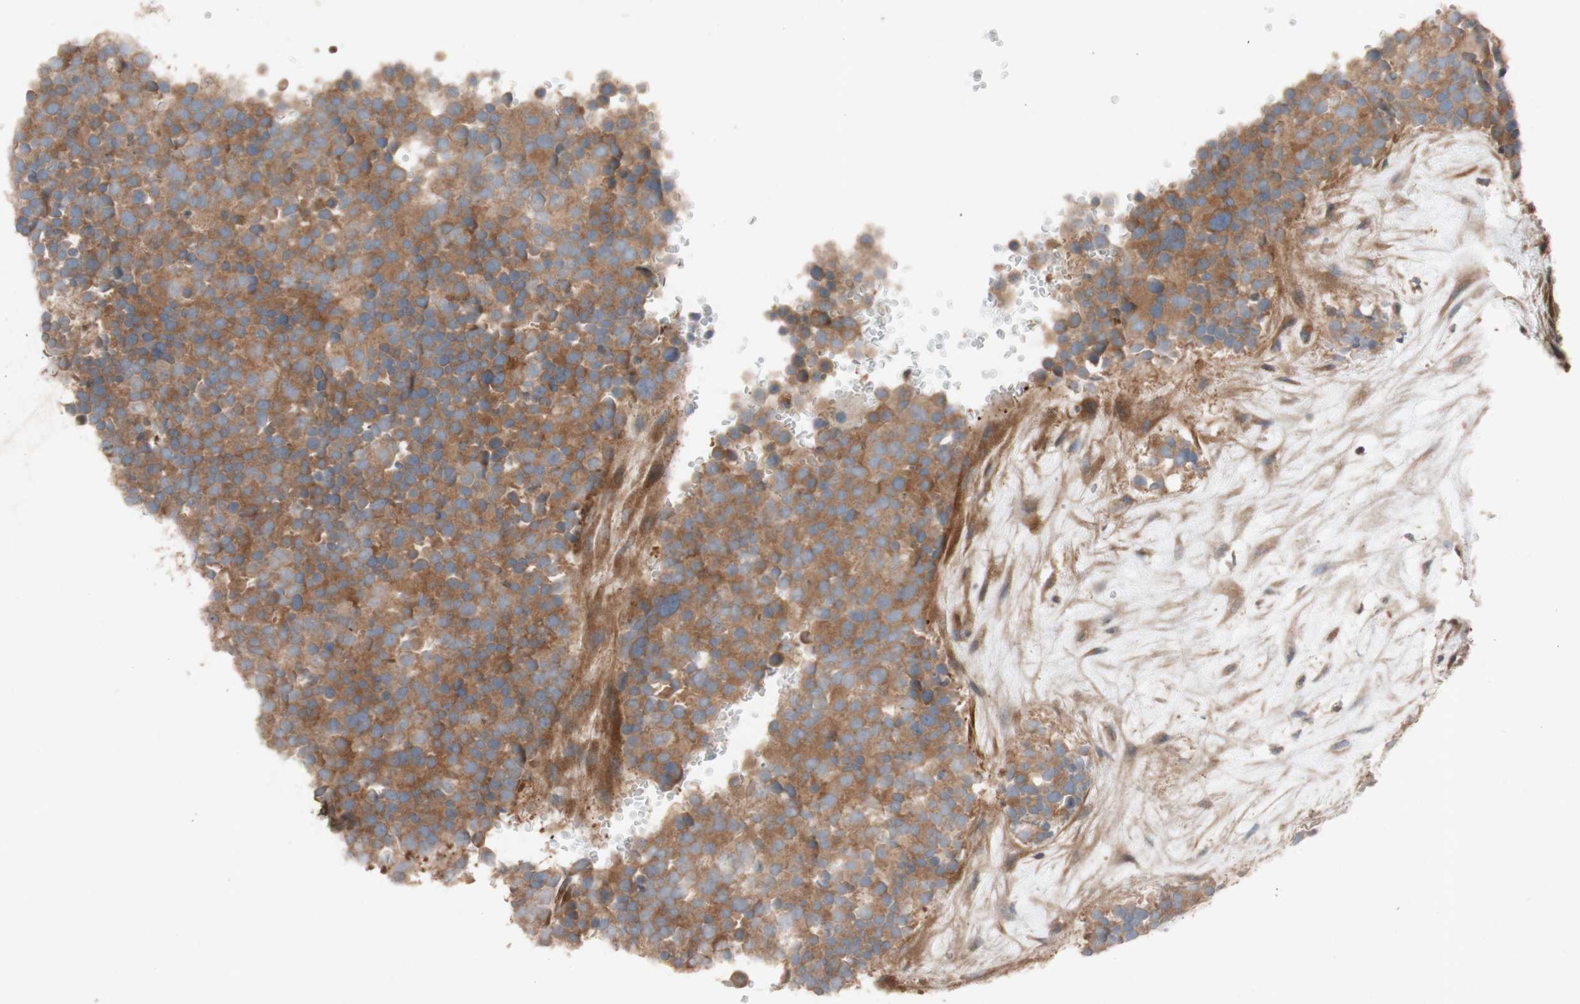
{"staining": {"intensity": "moderate", "quantity": ">75%", "location": "cytoplasmic/membranous"}, "tissue": "testis cancer", "cell_type": "Tumor cells", "image_type": "cancer", "snomed": [{"axis": "morphology", "description": "Seminoma, NOS"}, {"axis": "topography", "description": "Testis"}], "caption": "An IHC photomicrograph of tumor tissue is shown. Protein staining in brown highlights moderate cytoplasmic/membranous positivity in seminoma (testis) within tumor cells.", "gene": "TST", "patient": {"sex": "male", "age": 71}}